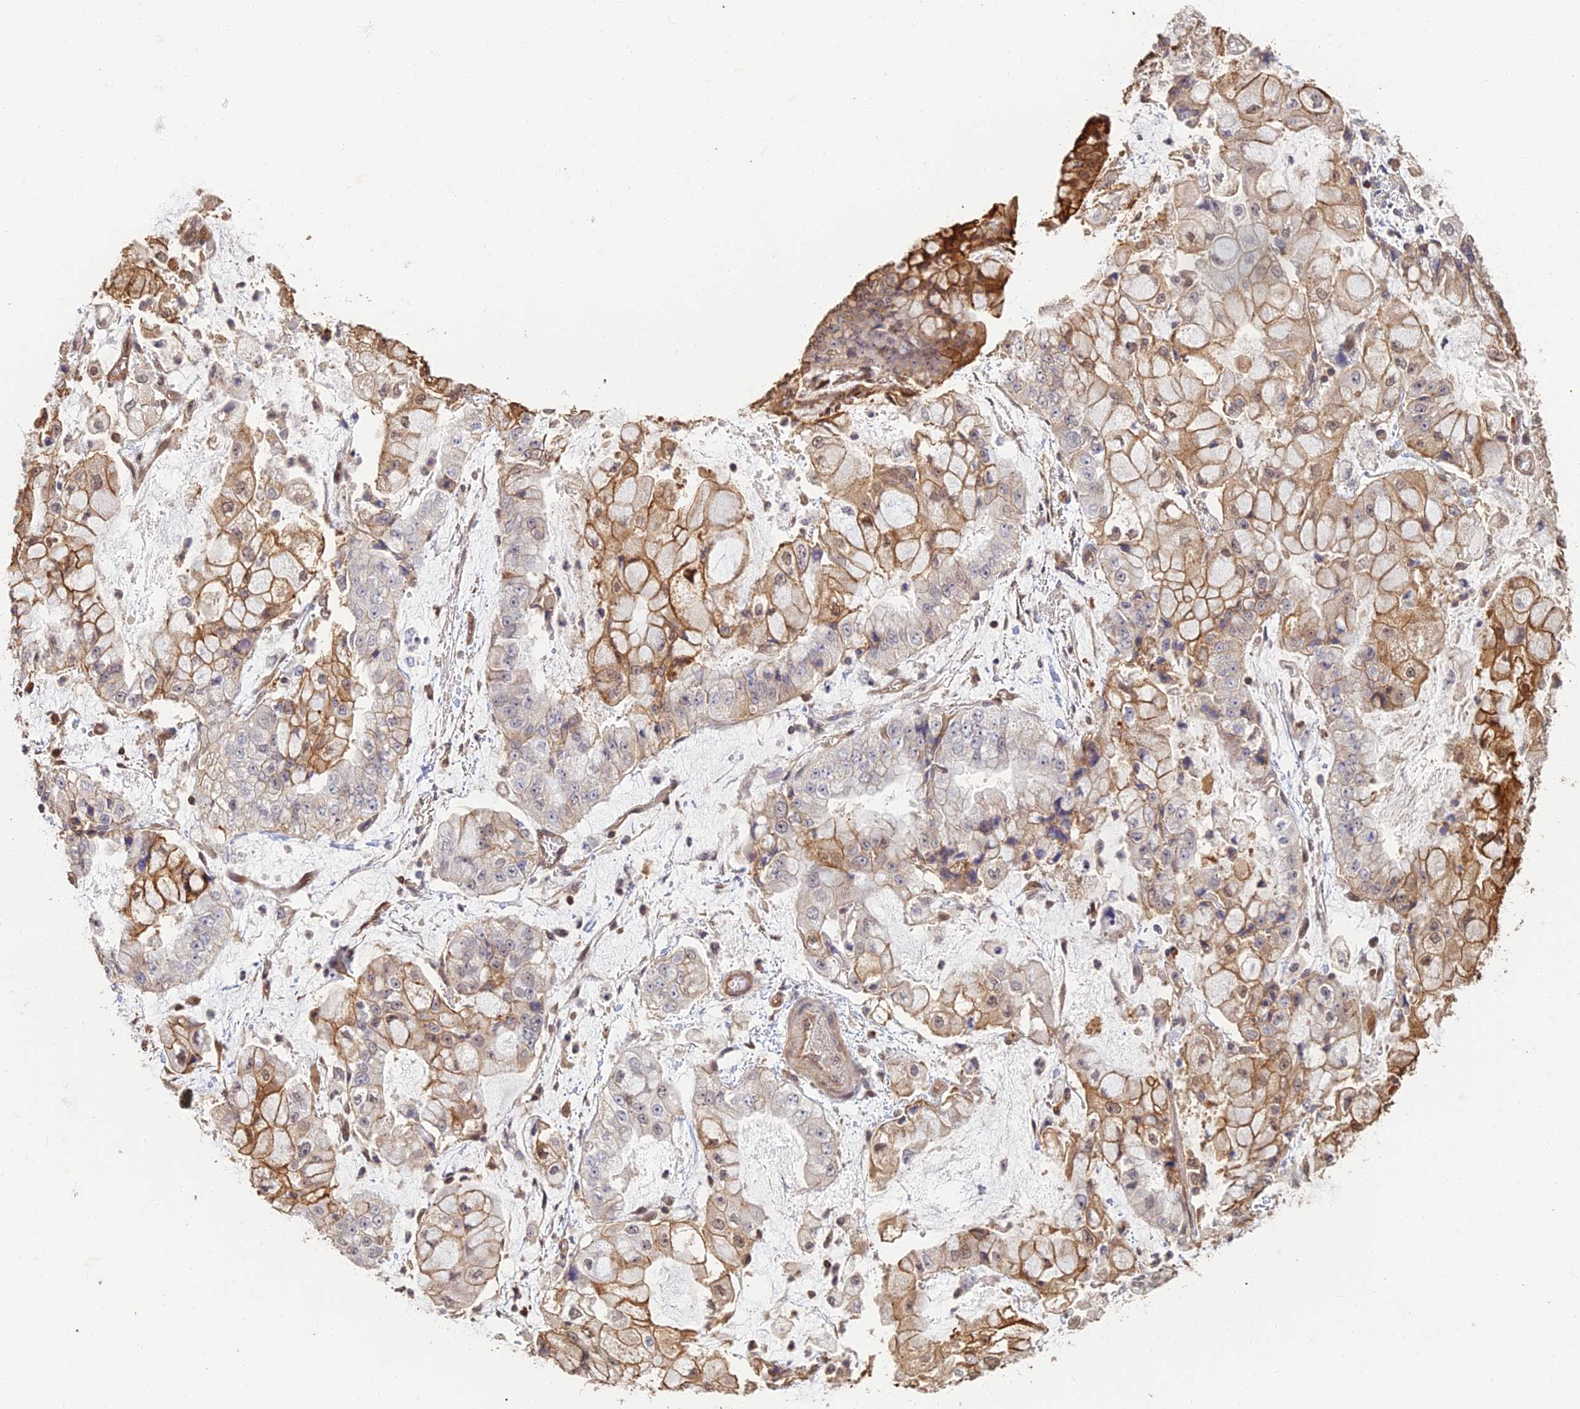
{"staining": {"intensity": "moderate", "quantity": "25%-75%", "location": "cytoplasmic/membranous"}, "tissue": "stomach cancer", "cell_type": "Tumor cells", "image_type": "cancer", "snomed": [{"axis": "morphology", "description": "Adenocarcinoma, NOS"}, {"axis": "topography", "description": "Stomach"}], "caption": "The photomicrograph displays staining of stomach adenocarcinoma, revealing moderate cytoplasmic/membranous protein staining (brown color) within tumor cells. The staining was performed using DAB (3,3'-diaminobenzidine) to visualize the protein expression in brown, while the nuclei were stained in blue with hematoxylin (Magnification: 20x).", "gene": "LRRN3", "patient": {"sex": "male", "age": 76}}